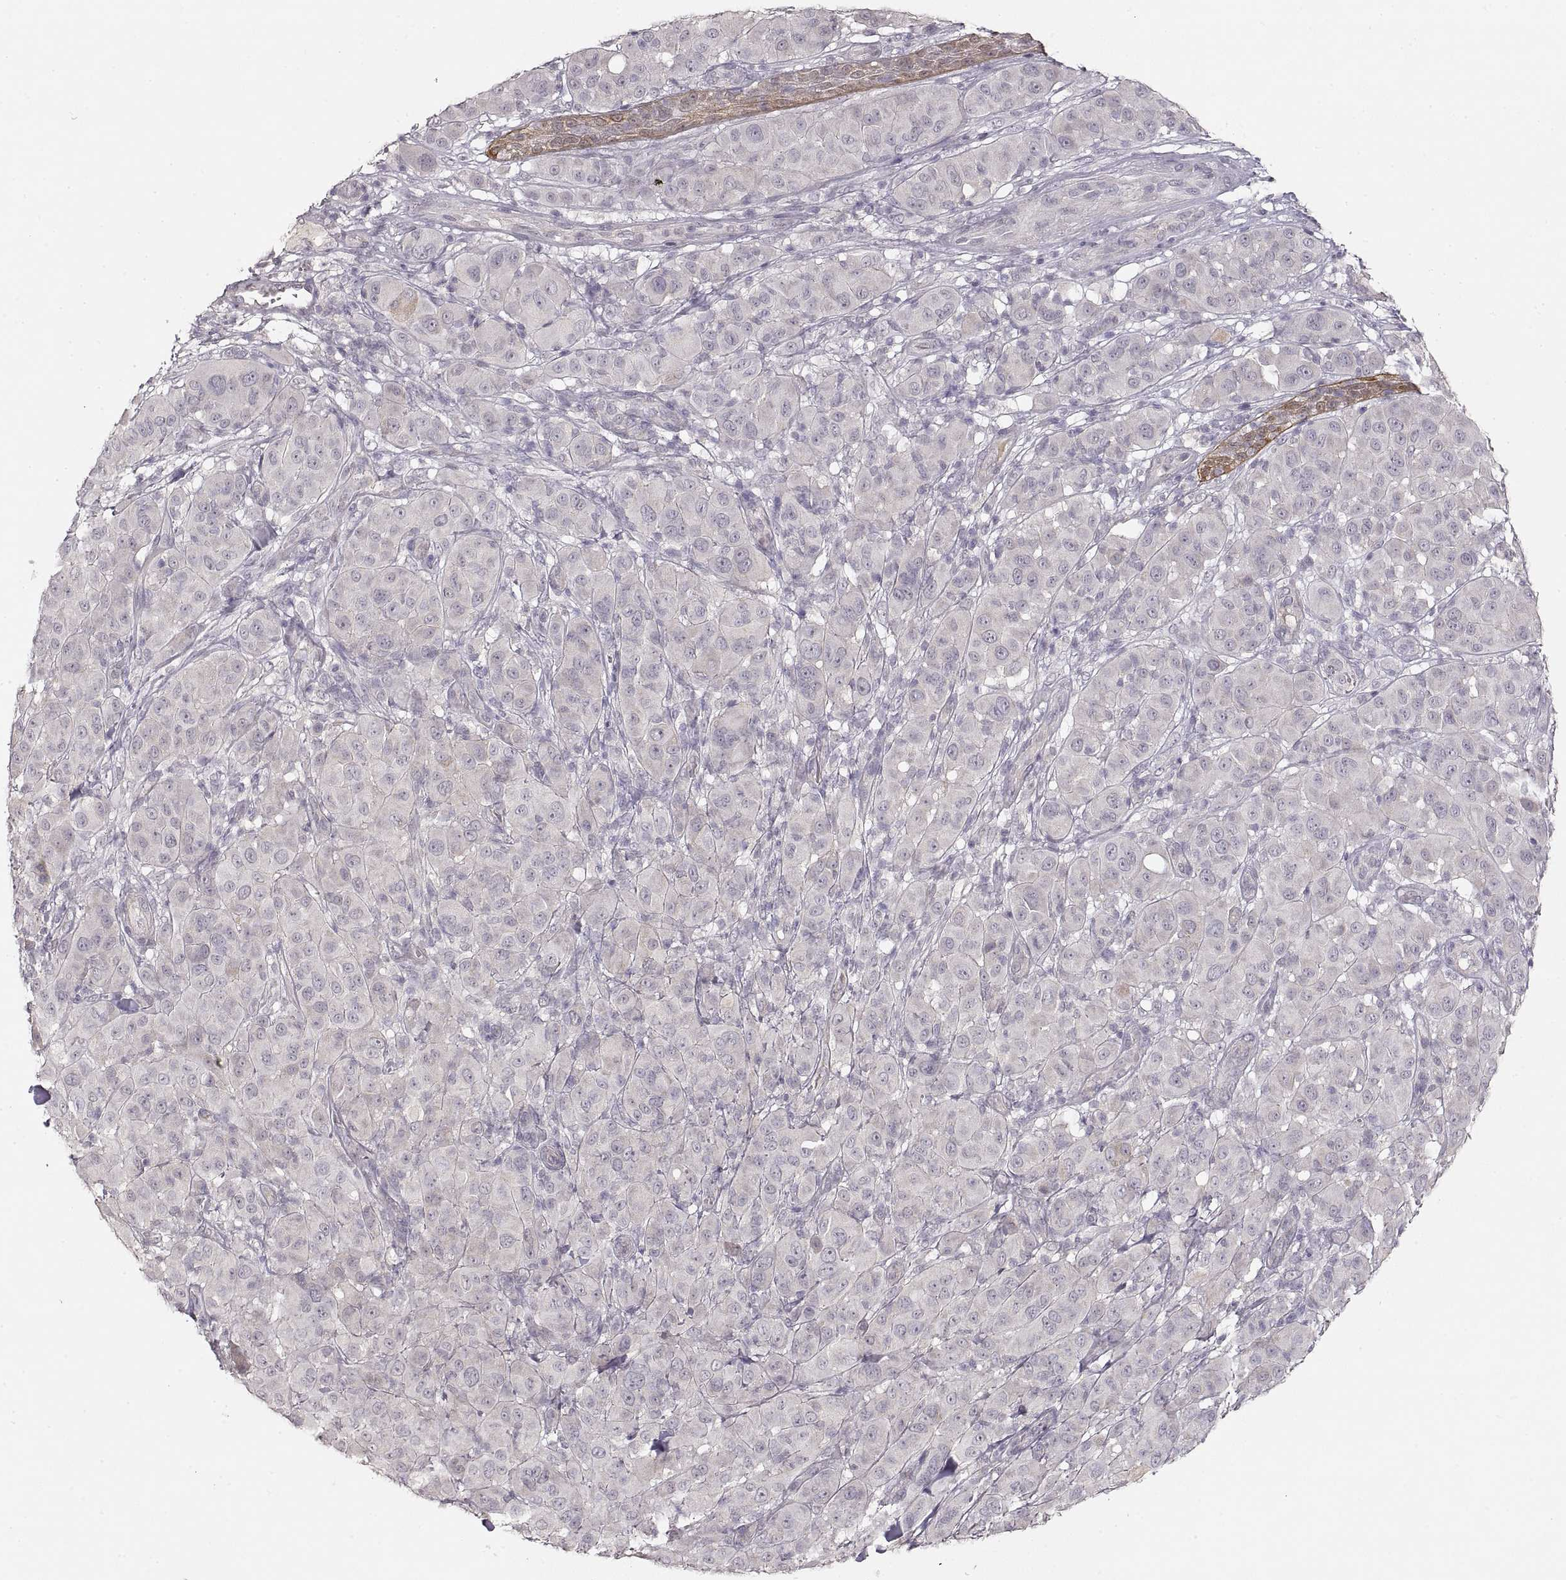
{"staining": {"intensity": "negative", "quantity": "none", "location": "none"}, "tissue": "melanoma", "cell_type": "Tumor cells", "image_type": "cancer", "snomed": [{"axis": "morphology", "description": "Malignant melanoma, NOS"}, {"axis": "topography", "description": "Skin"}], "caption": "An immunohistochemistry (IHC) histopathology image of melanoma is shown. There is no staining in tumor cells of melanoma.", "gene": "LAMC2", "patient": {"sex": "female", "age": 87}}